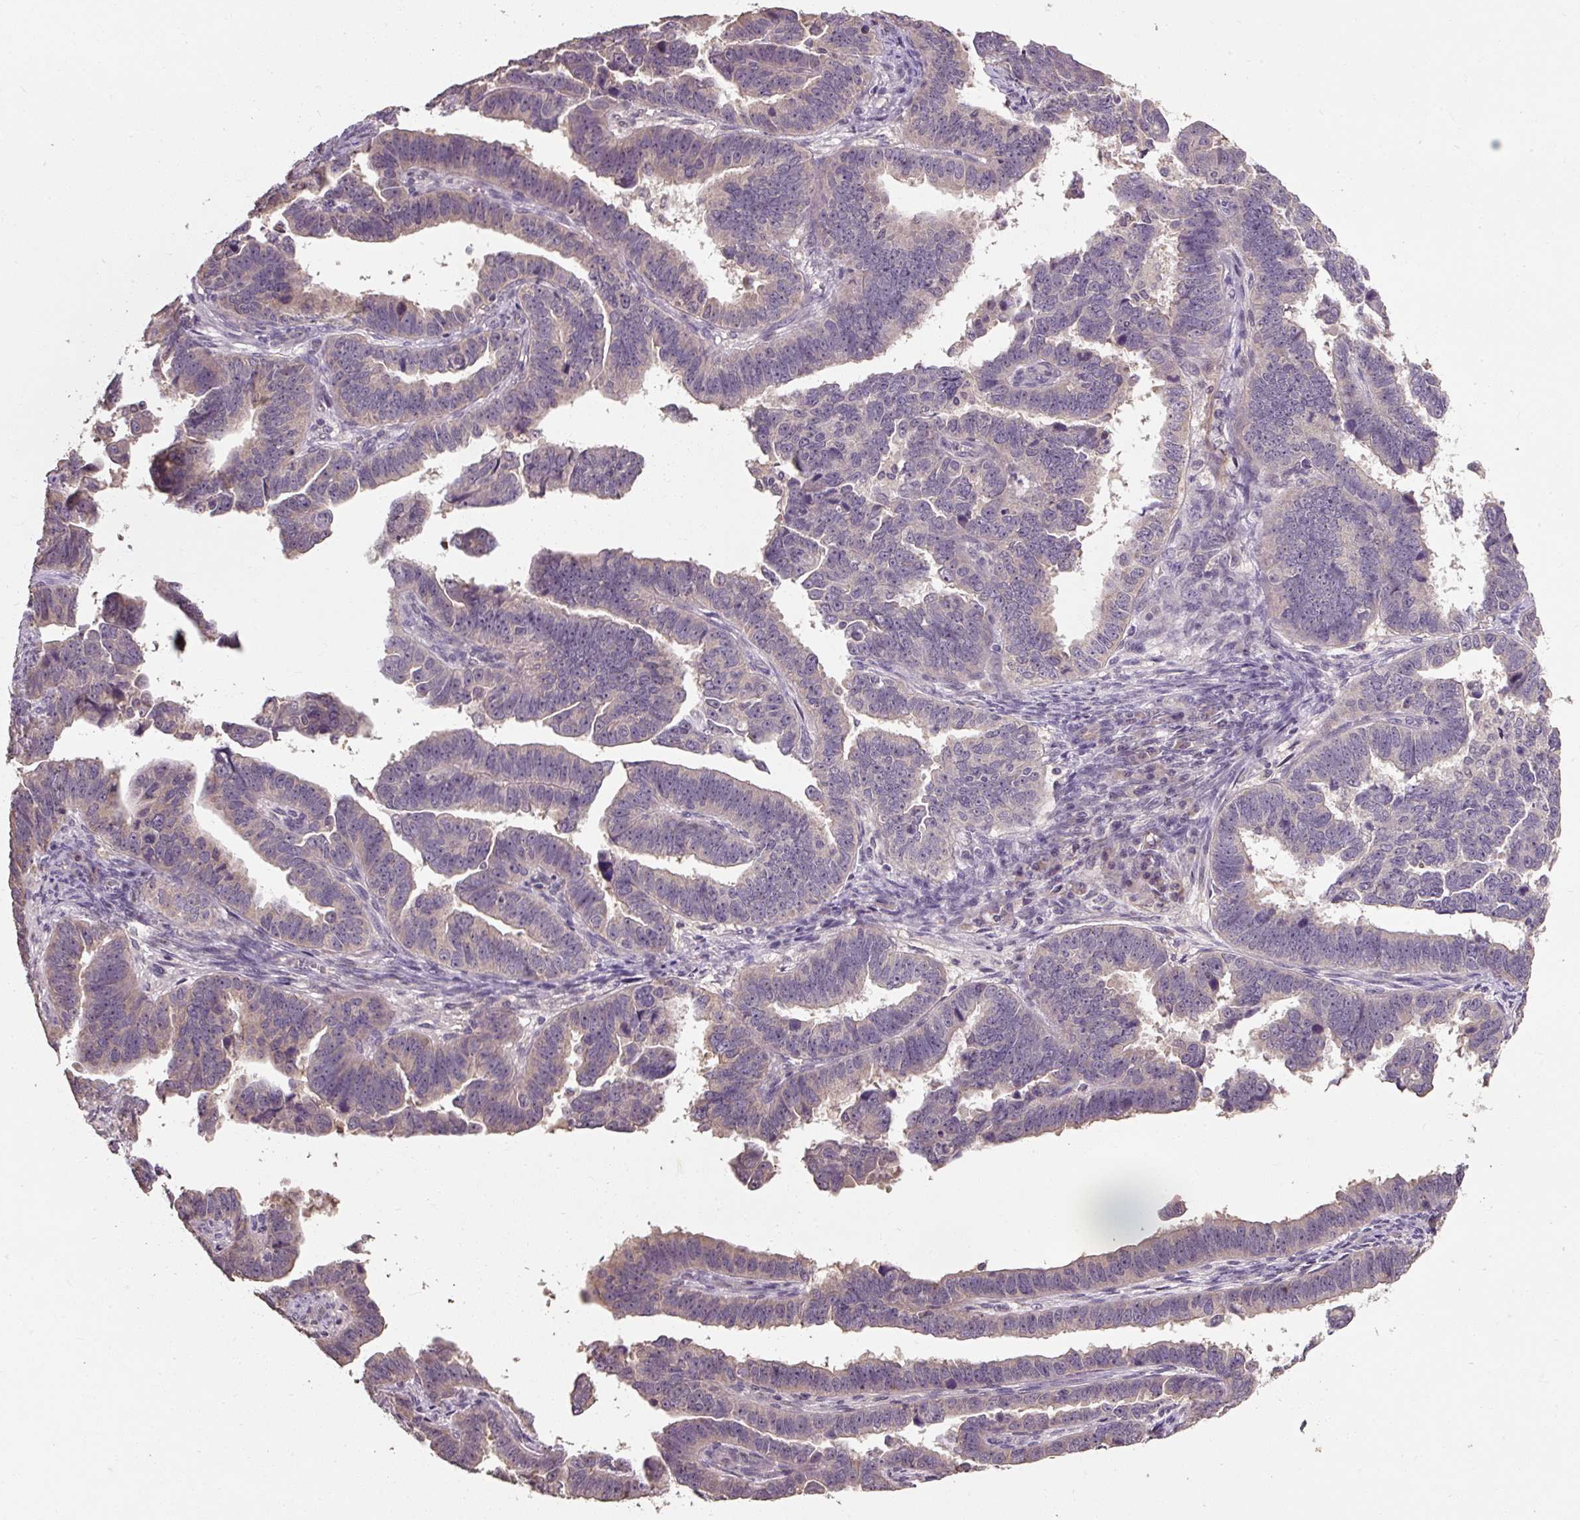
{"staining": {"intensity": "weak", "quantity": "25%-75%", "location": "cytoplasmic/membranous"}, "tissue": "endometrial cancer", "cell_type": "Tumor cells", "image_type": "cancer", "snomed": [{"axis": "morphology", "description": "Adenocarcinoma, NOS"}, {"axis": "topography", "description": "Endometrium"}], "caption": "An image of adenocarcinoma (endometrial) stained for a protein exhibits weak cytoplasmic/membranous brown staining in tumor cells.", "gene": "CFAP65", "patient": {"sex": "female", "age": 75}}